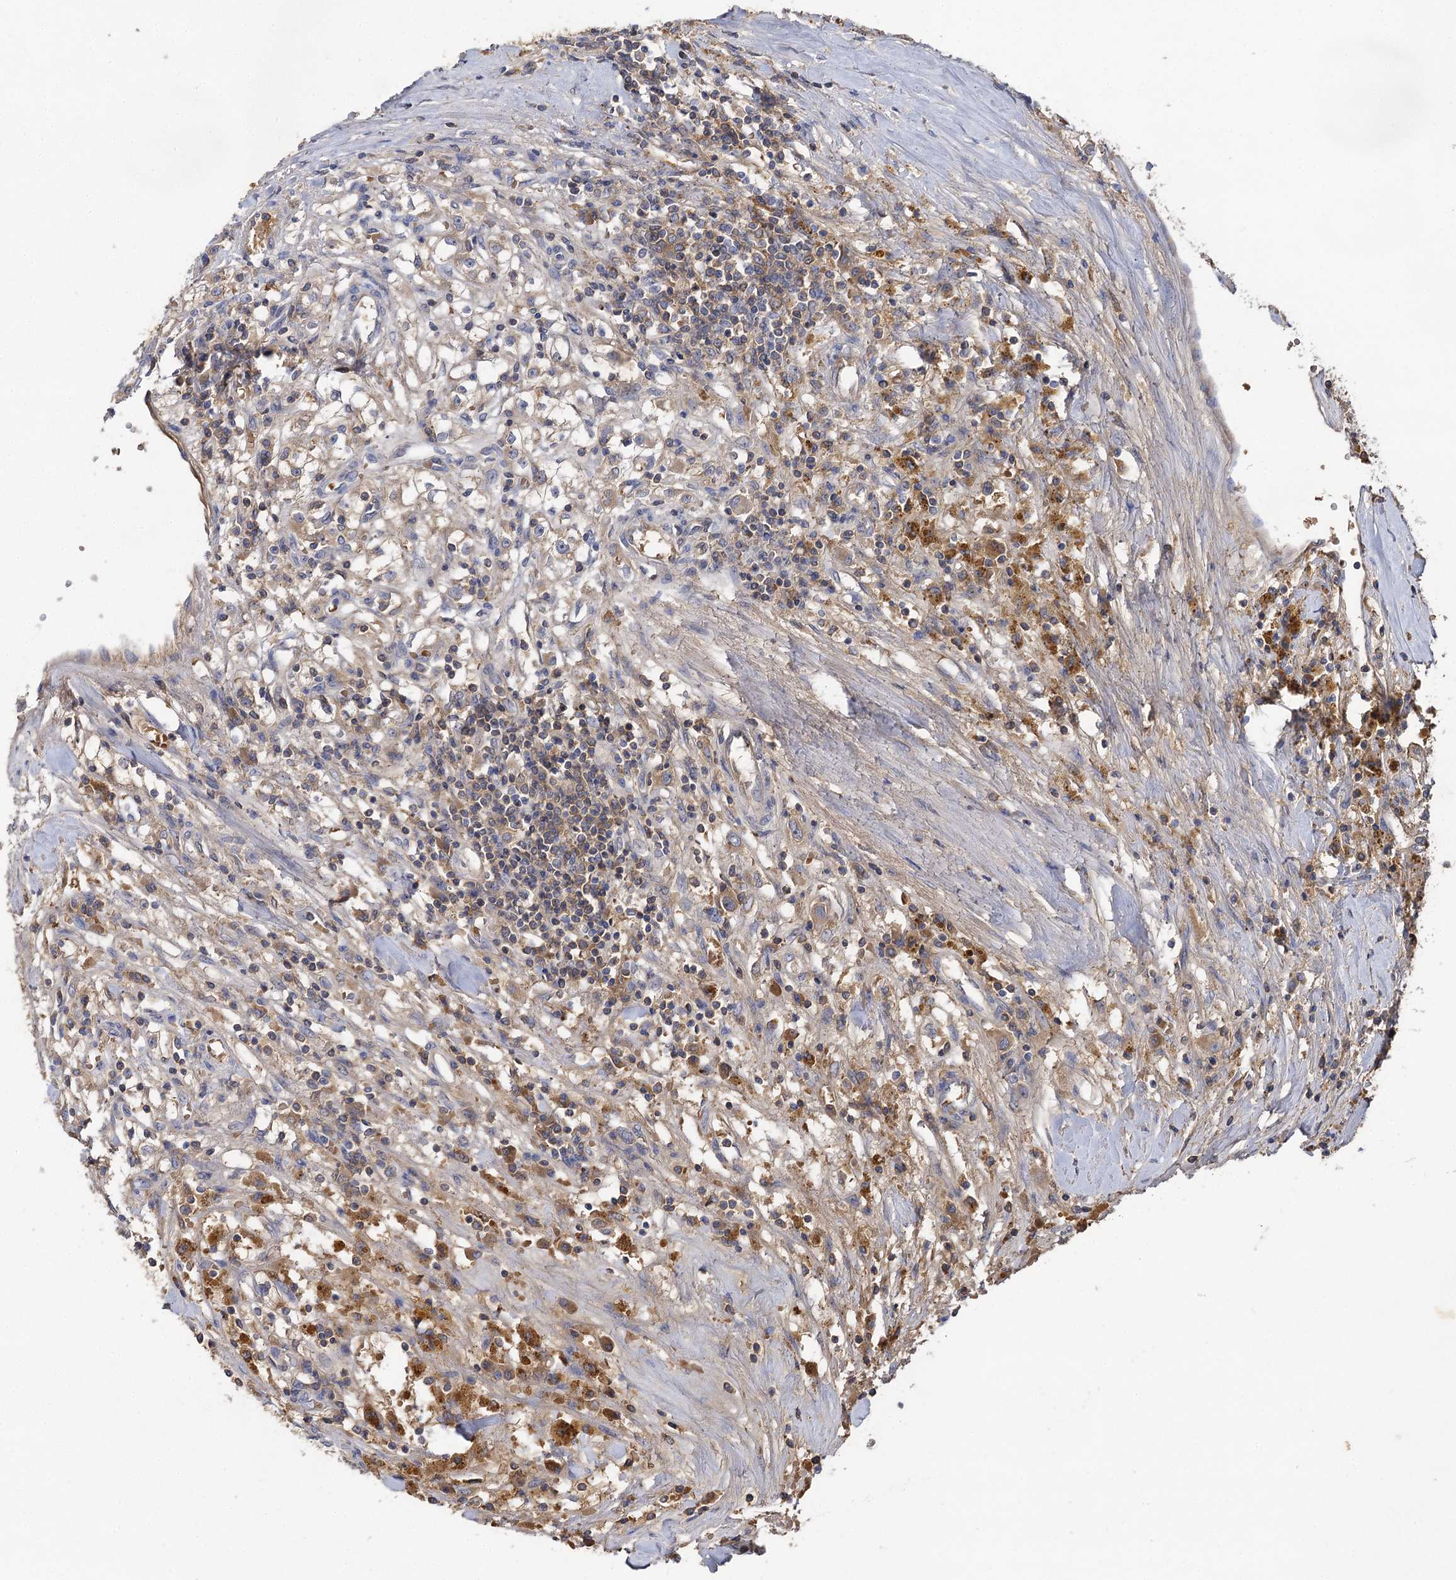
{"staining": {"intensity": "moderate", "quantity": "25%-75%", "location": "cytoplasmic/membranous"}, "tissue": "renal cancer", "cell_type": "Tumor cells", "image_type": "cancer", "snomed": [{"axis": "morphology", "description": "Adenocarcinoma, NOS"}, {"axis": "topography", "description": "Kidney"}], "caption": "There is medium levels of moderate cytoplasmic/membranous expression in tumor cells of renal adenocarcinoma, as demonstrated by immunohistochemical staining (brown color).", "gene": "USP50", "patient": {"sex": "male", "age": 56}}